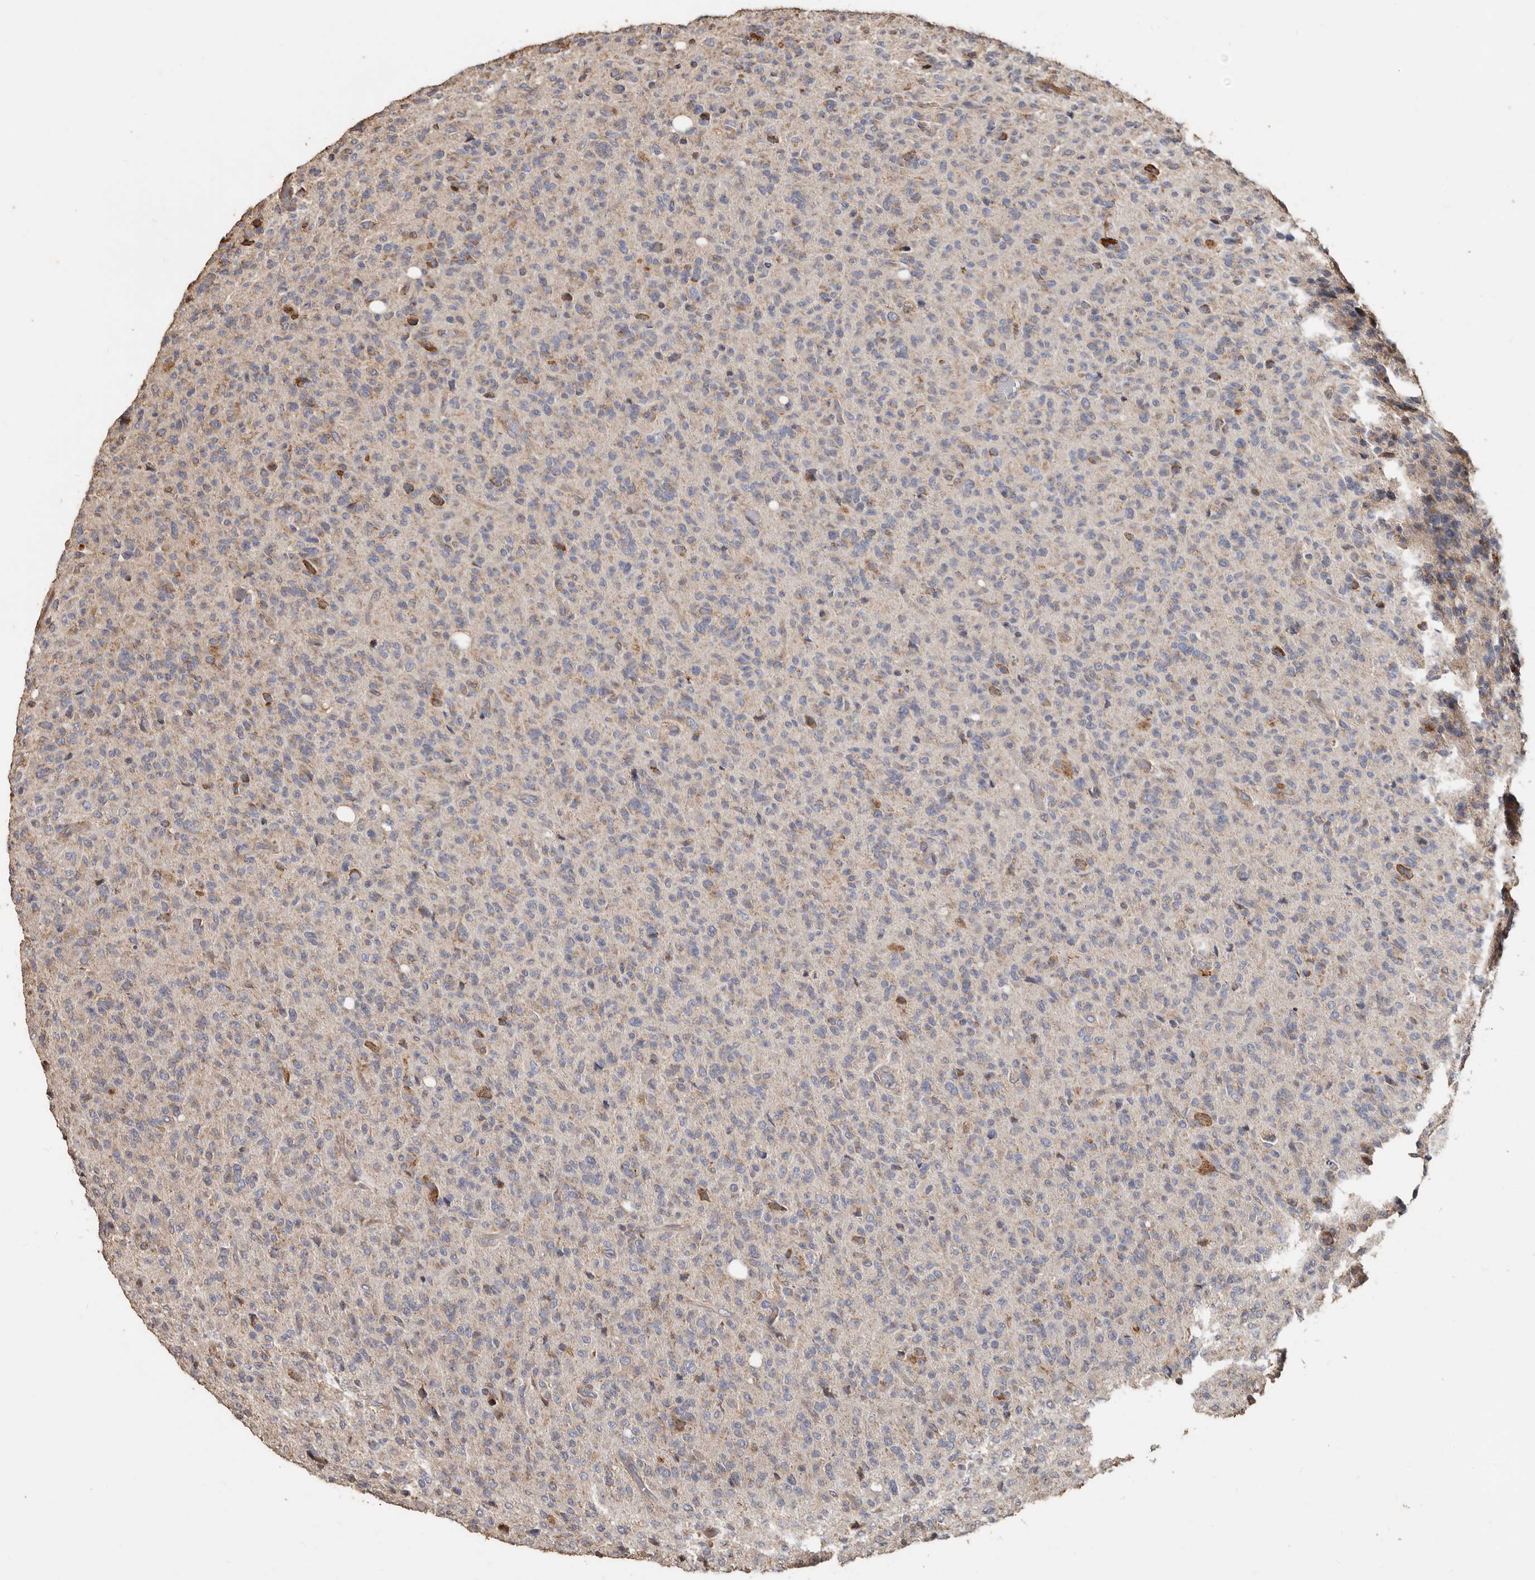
{"staining": {"intensity": "weak", "quantity": "<25%", "location": "cytoplasmic/membranous"}, "tissue": "glioma", "cell_type": "Tumor cells", "image_type": "cancer", "snomed": [{"axis": "morphology", "description": "Glioma, malignant, High grade"}, {"axis": "topography", "description": "Brain"}], "caption": "Immunohistochemical staining of glioma displays no significant staining in tumor cells. (Brightfield microscopy of DAB (3,3'-diaminobenzidine) IHC at high magnification).", "gene": "OSGIN2", "patient": {"sex": "female", "age": 57}}